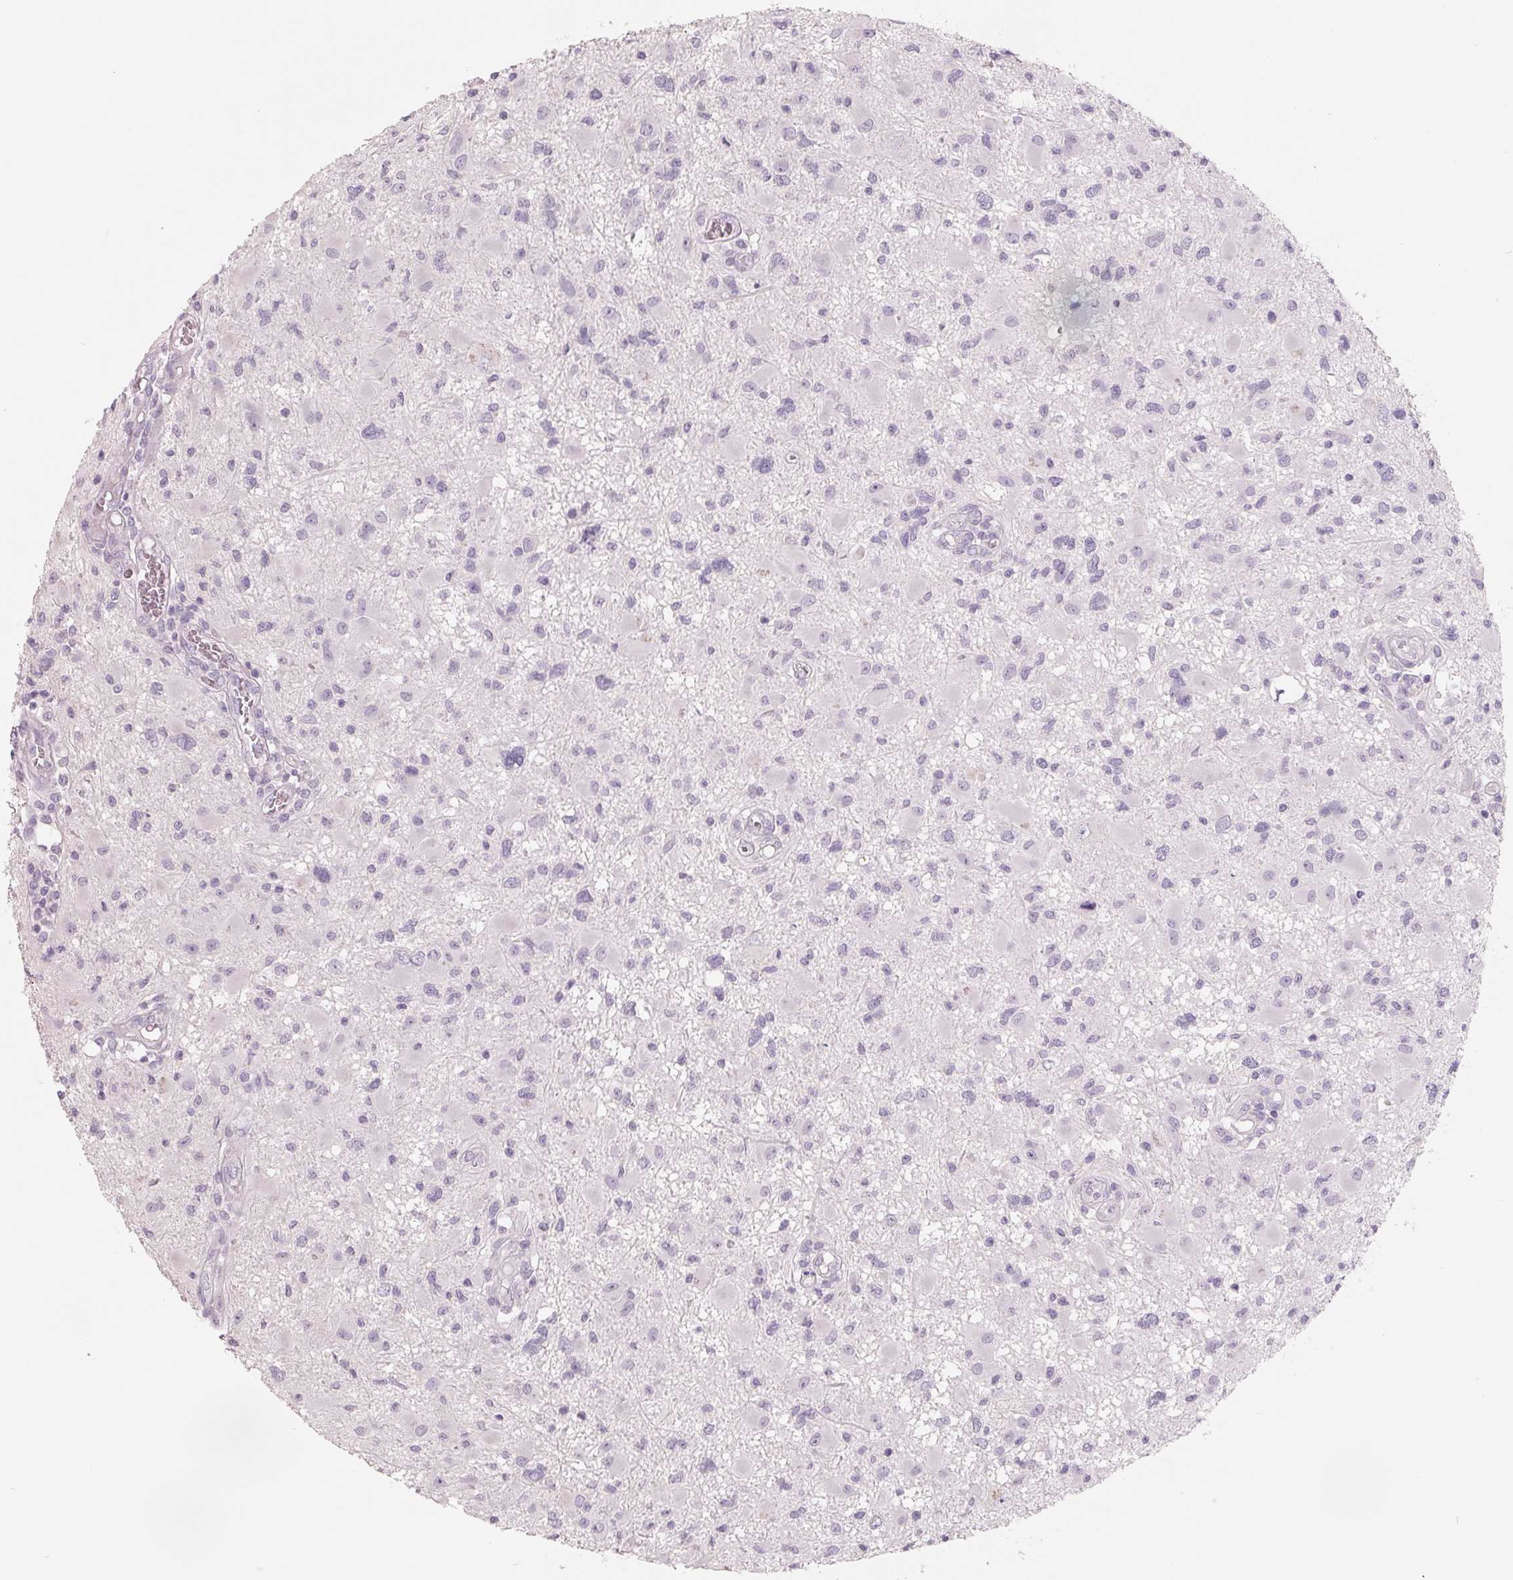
{"staining": {"intensity": "negative", "quantity": "none", "location": "none"}, "tissue": "glioma", "cell_type": "Tumor cells", "image_type": "cancer", "snomed": [{"axis": "morphology", "description": "Glioma, malignant, High grade"}, {"axis": "topography", "description": "Brain"}], "caption": "Immunohistochemical staining of glioma reveals no significant positivity in tumor cells.", "gene": "FTCD", "patient": {"sex": "male", "age": 54}}